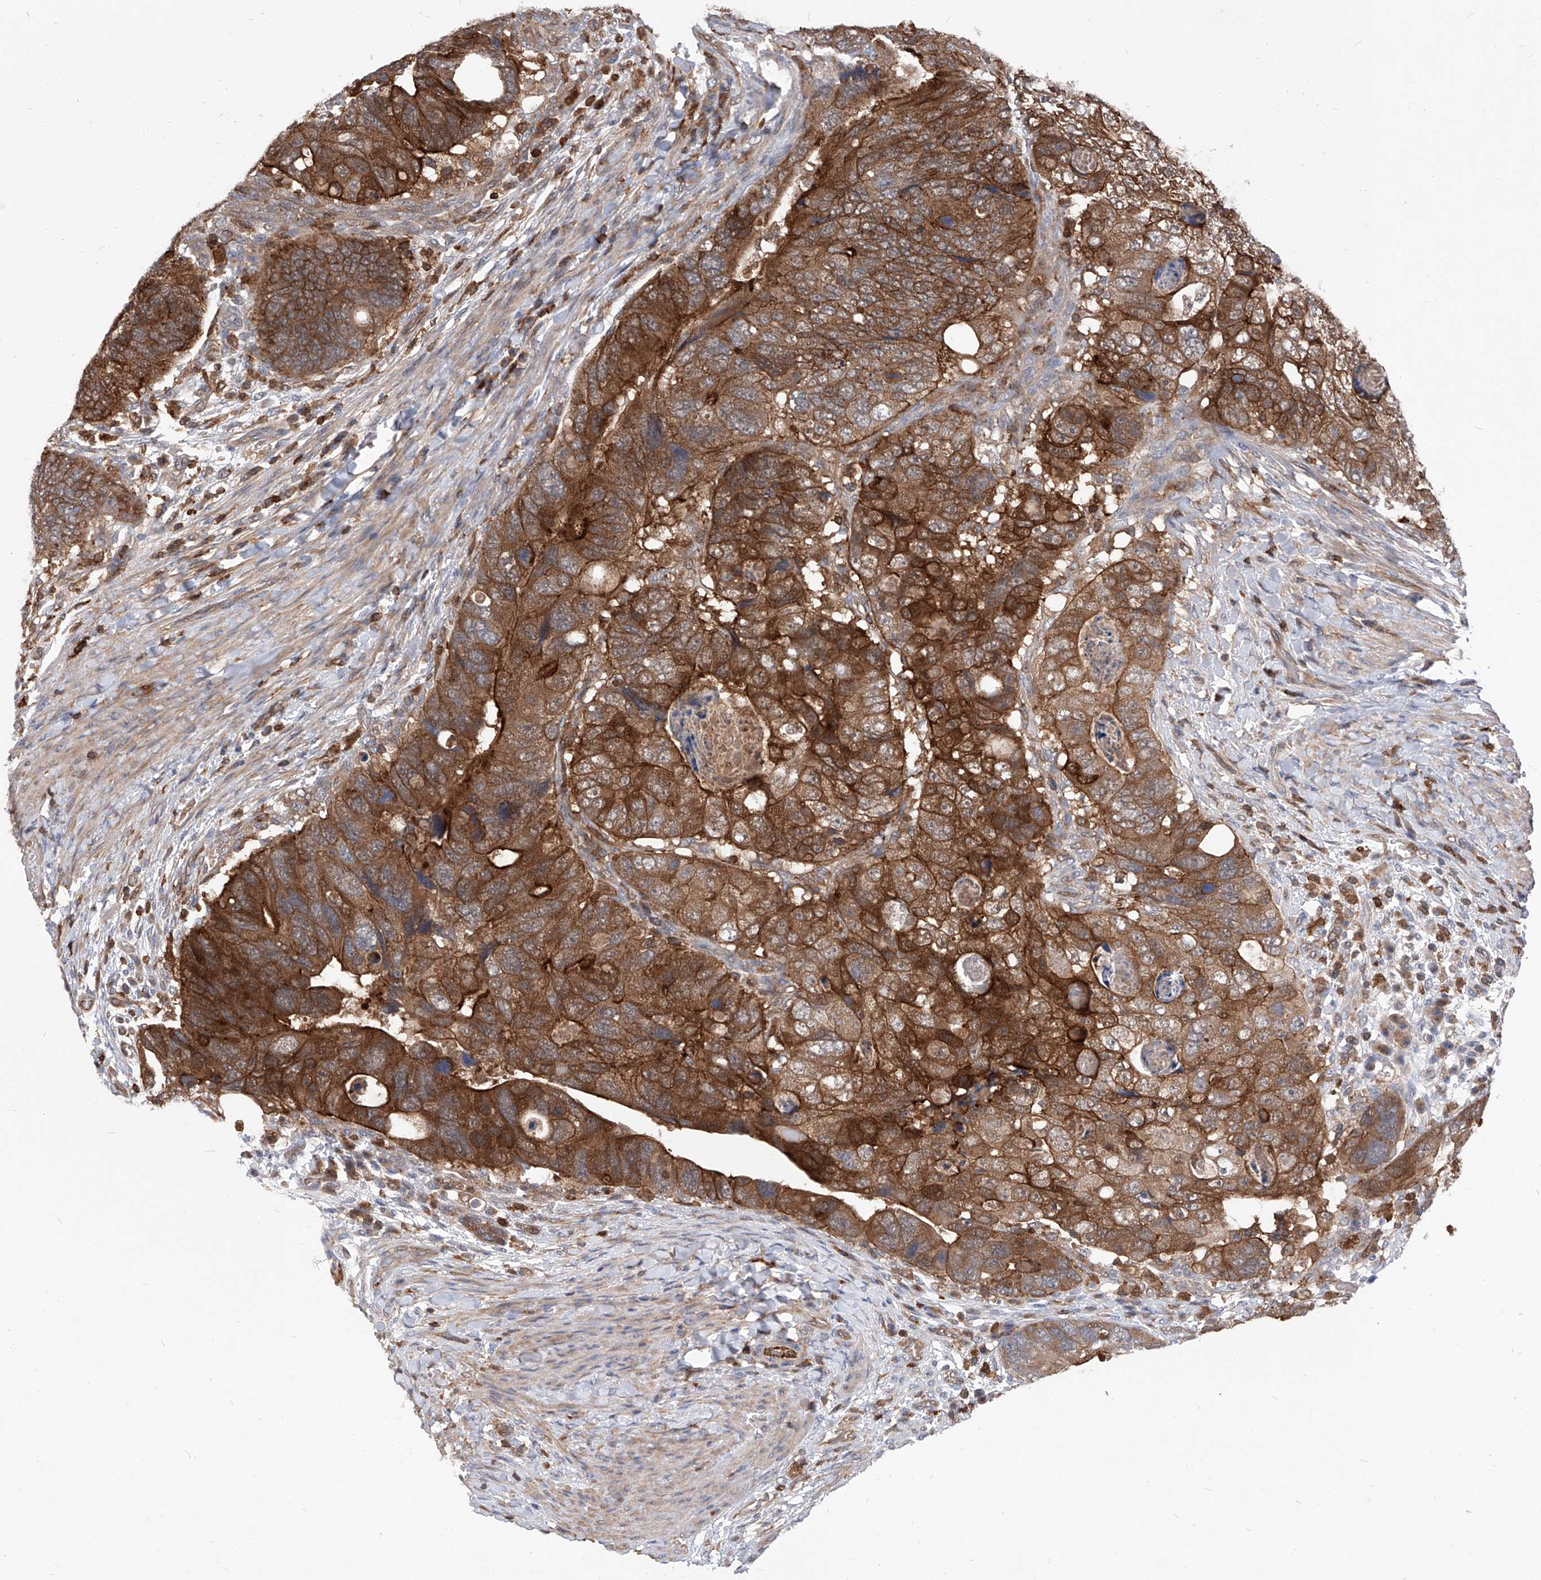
{"staining": {"intensity": "strong", "quantity": ">75%", "location": "cytoplasmic/membranous"}, "tissue": "colorectal cancer", "cell_type": "Tumor cells", "image_type": "cancer", "snomed": [{"axis": "morphology", "description": "Adenocarcinoma, NOS"}, {"axis": "topography", "description": "Rectum"}], "caption": "Colorectal cancer stained with DAB immunohistochemistry (IHC) displays high levels of strong cytoplasmic/membranous expression in approximately >75% of tumor cells. Nuclei are stained in blue.", "gene": "ABRACL", "patient": {"sex": "male", "age": 59}}